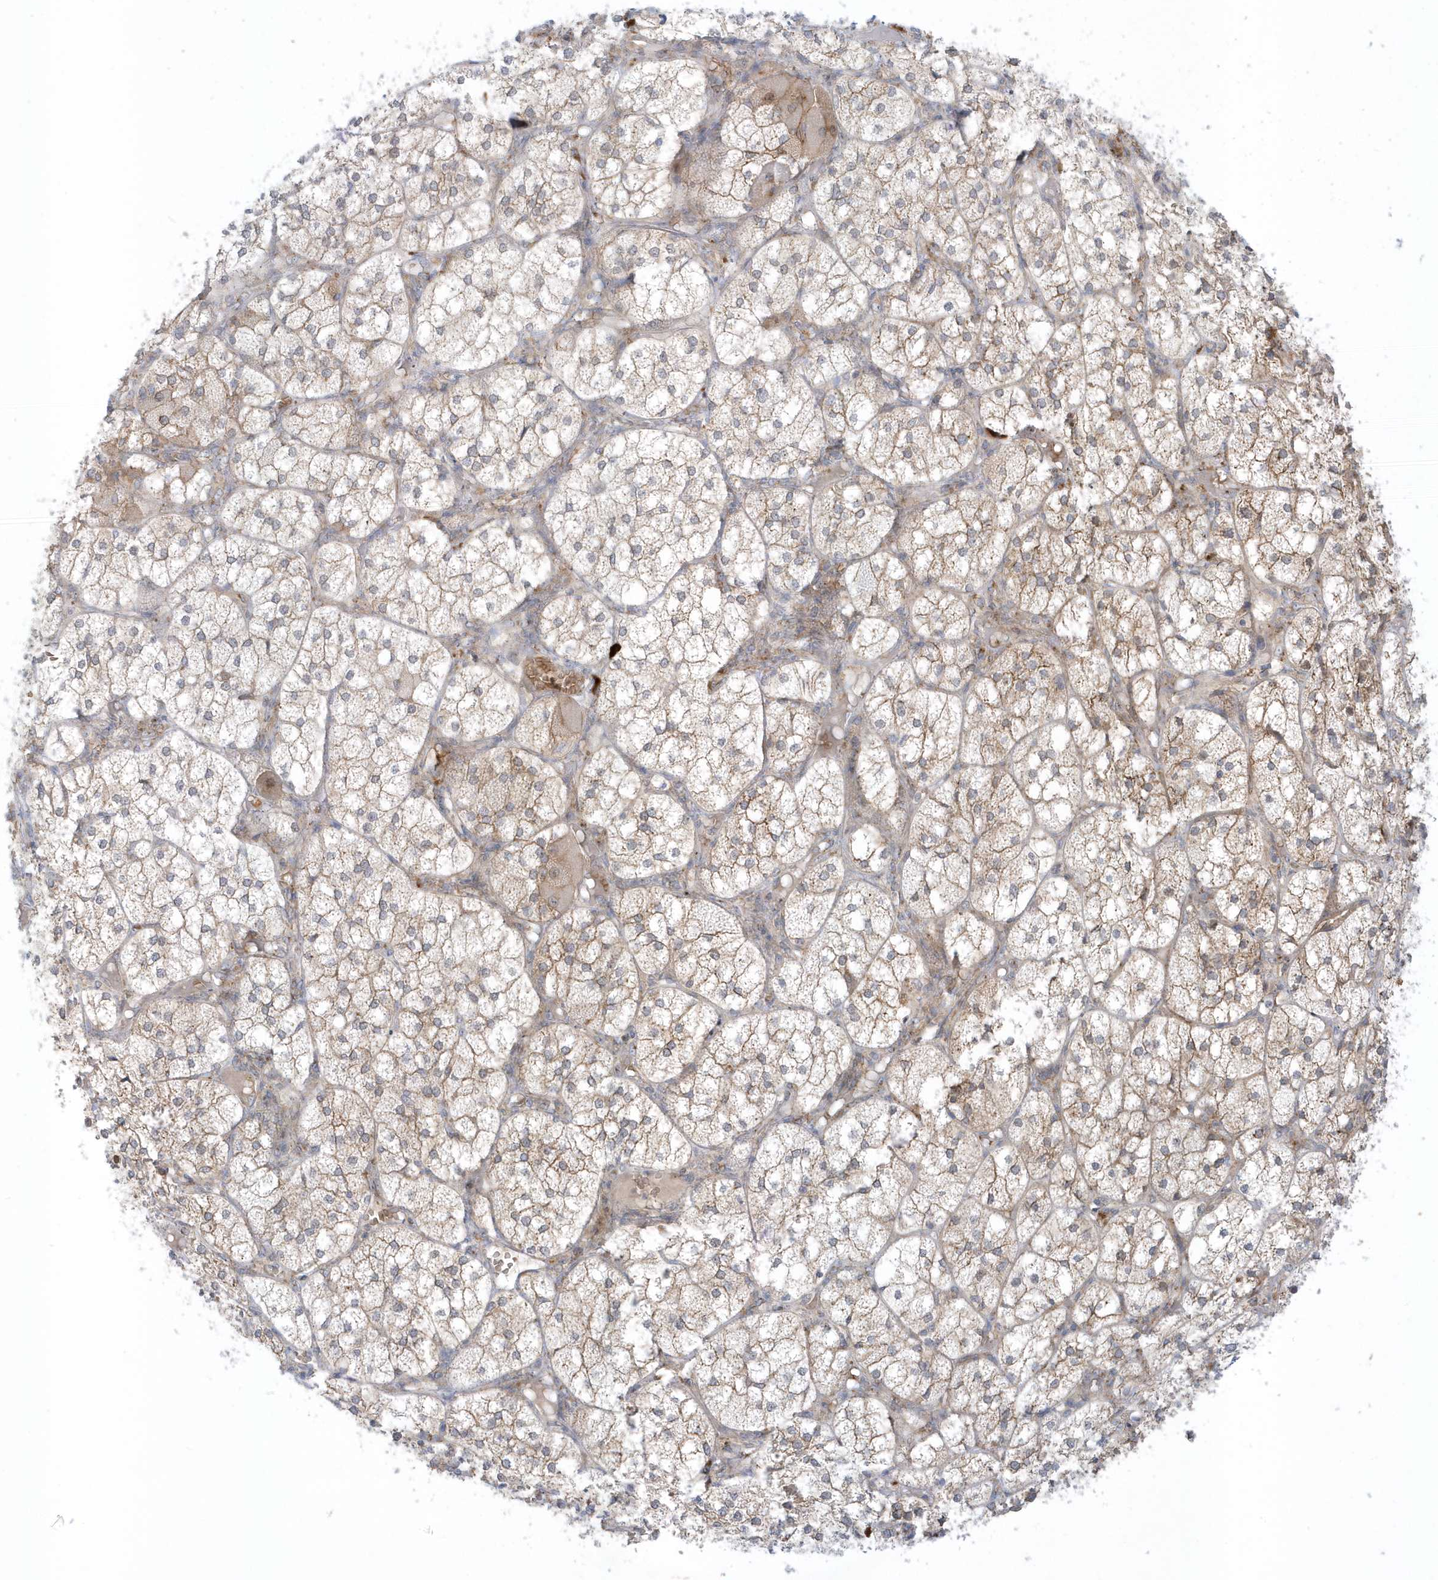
{"staining": {"intensity": "moderate", "quantity": ">75%", "location": "cytoplasmic/membranous"}, "tissue": "adrenal gland", "cell_type": "Glandular cells", "image_type": "normal", "snomed": [{"axis": "morphology", "description": "Normal tissue, NOS"}, {"axis": "topography", "description": "Adrenal gland"}], "caption": "Immunohistochemistry of normal human adrenal gland demonstrates medium levels of moderate cytoplasmic/membranous staining in about >75% of glandular cells.", "gene": "RPP40", "patient": {"sex": "female", "age": 61}}